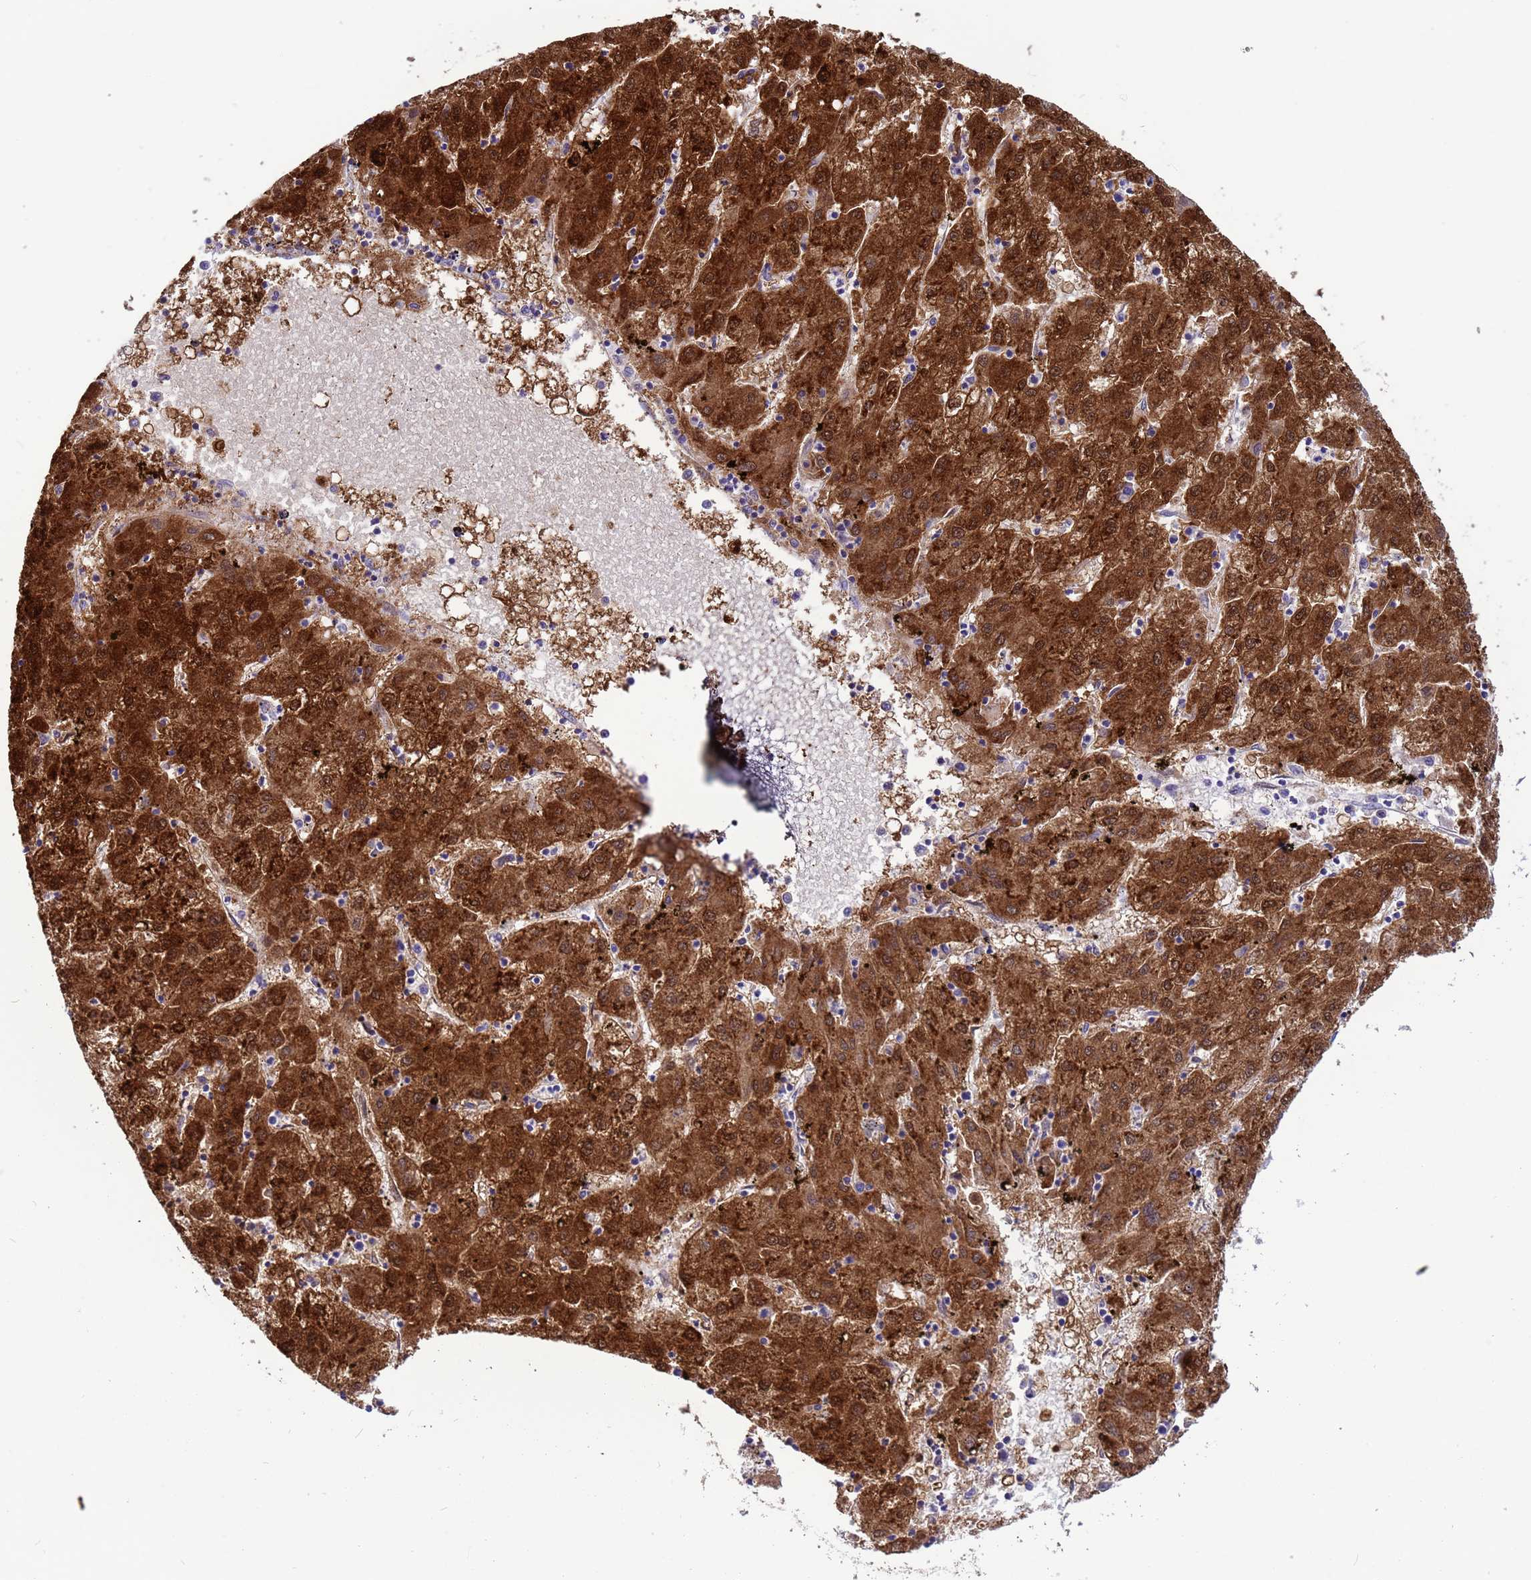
{"staining": {"intensity": "strong", "quantity": ">75%", "location": "cytoplasmic/membranous,nuclear"}, "tissue": "liver cancer", "cell_type": "Tumor cells", "image_type": "cancer", "snomed": [{"axis": "morphology", "description": "Carcinoma, Hepatocellular, NOS"}, {"axis": "topography", "description": "Liver"}], "caption": "Protein staining shows strong cytoplasmic/membranous and nuclear staining in about >75% of tumor cells in liver cancer.", "gene": "AKR1C2", "patient": {"sex": "male", "age": 72}}